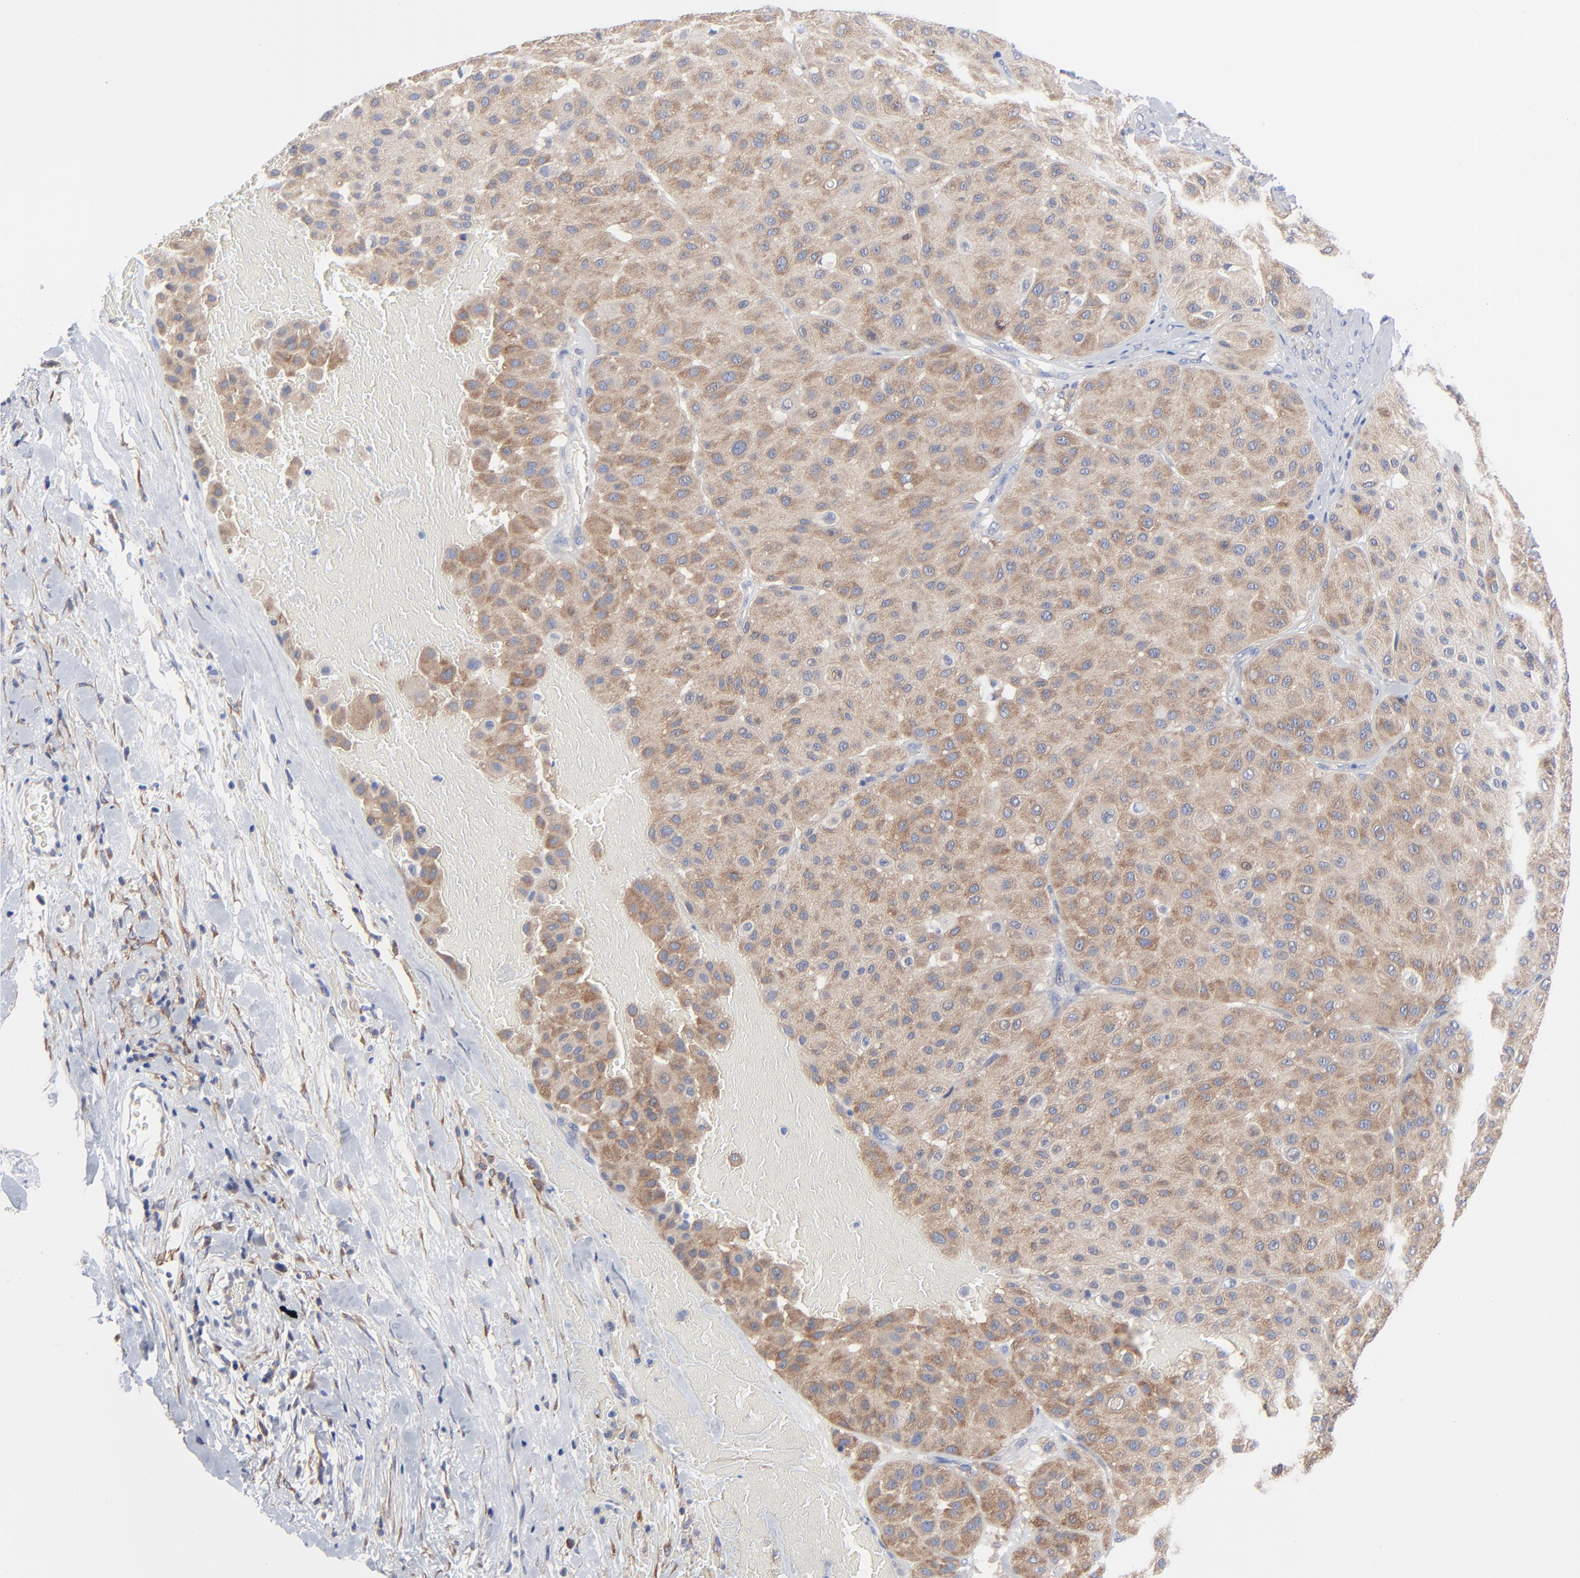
{"staining": {"intensity": "moderate", "quantity": ">75%", "location": "cytoplasmic/membranous"}, "tissue": "melanoma", "cell_type": "Tumor cells", "image_type": "cancer", "snomed": [{"axis": "morphology", "description": "Normal tissue, NOS"}, {"axis": "morphology", "description": "Malignant melanoma, Metastatic site"}, {"axis": "topography", "description": "Skin"}], "caption": "Malignant melanoma (metastatic site) was stained to show a protein in brown. There is medium levels of moderate cytoplasmic/membranous positivity in approximately >75% of tumor cells.", "gene": "STAT2", "patient": {"sex": "male", "age": 41}}